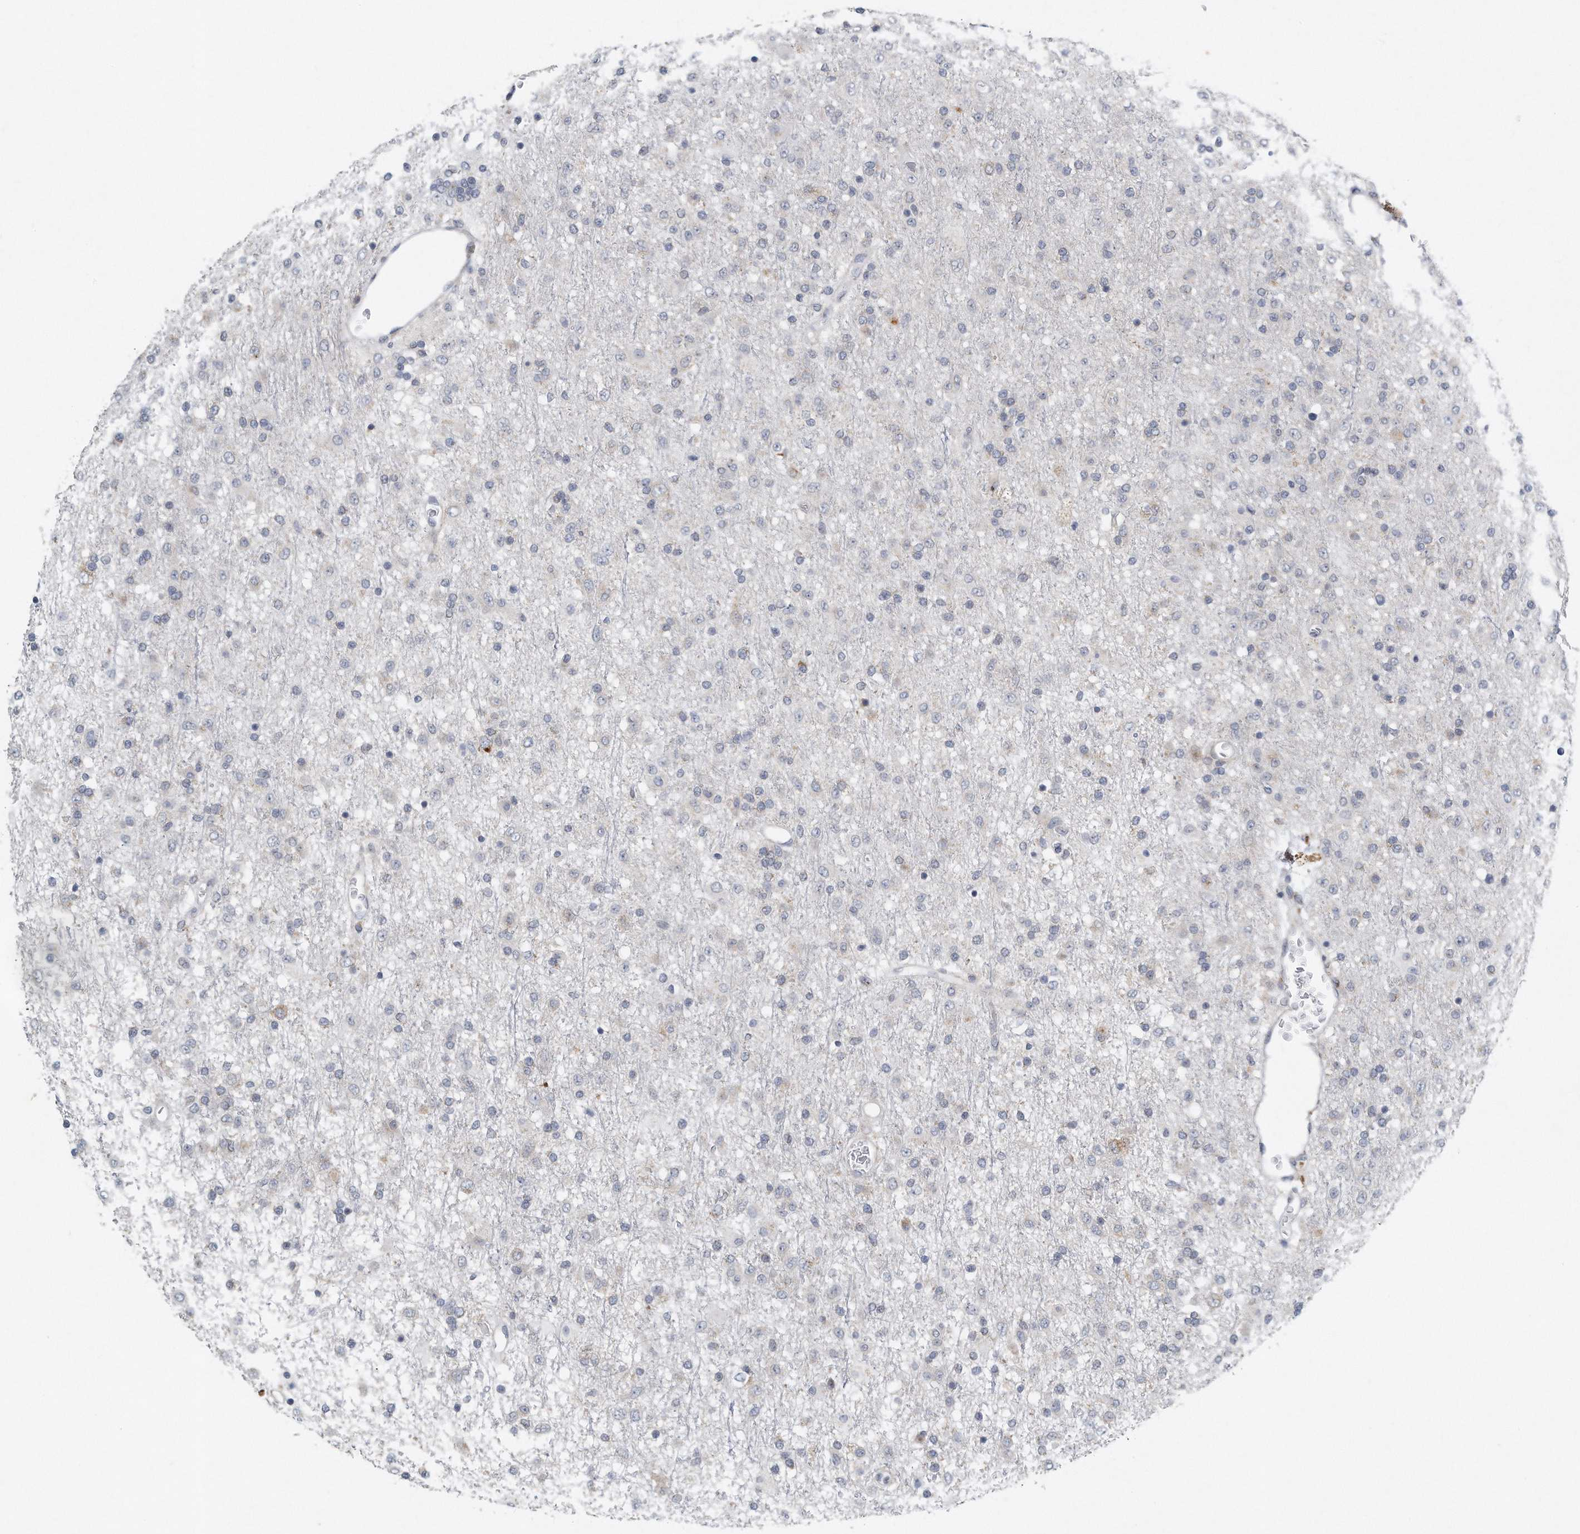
{"staining": {"intensity": "negative", "quantity": "none", "location": "none"}, "tissue": "glioma", "cell_type": "Tumor cells", "image_type": "cancer", "snomed": [{"axis": "morphology", "description": "Glioma, malignant, Low grade"}, {"axis": "topography", "description": "Brain"}], "caption": "Immunohistochemistry (IHC) histopathology image of glioma stained for a protein (brown), which reveals no staining in tumor cells. (DAB (3,3'-diaminobenzidine) immunohistochemistry (IHC) visualized using brightfield microscopy, high magnification).", "gene": "VLDLR", "patient": {"sex": "male", "age": 65}}